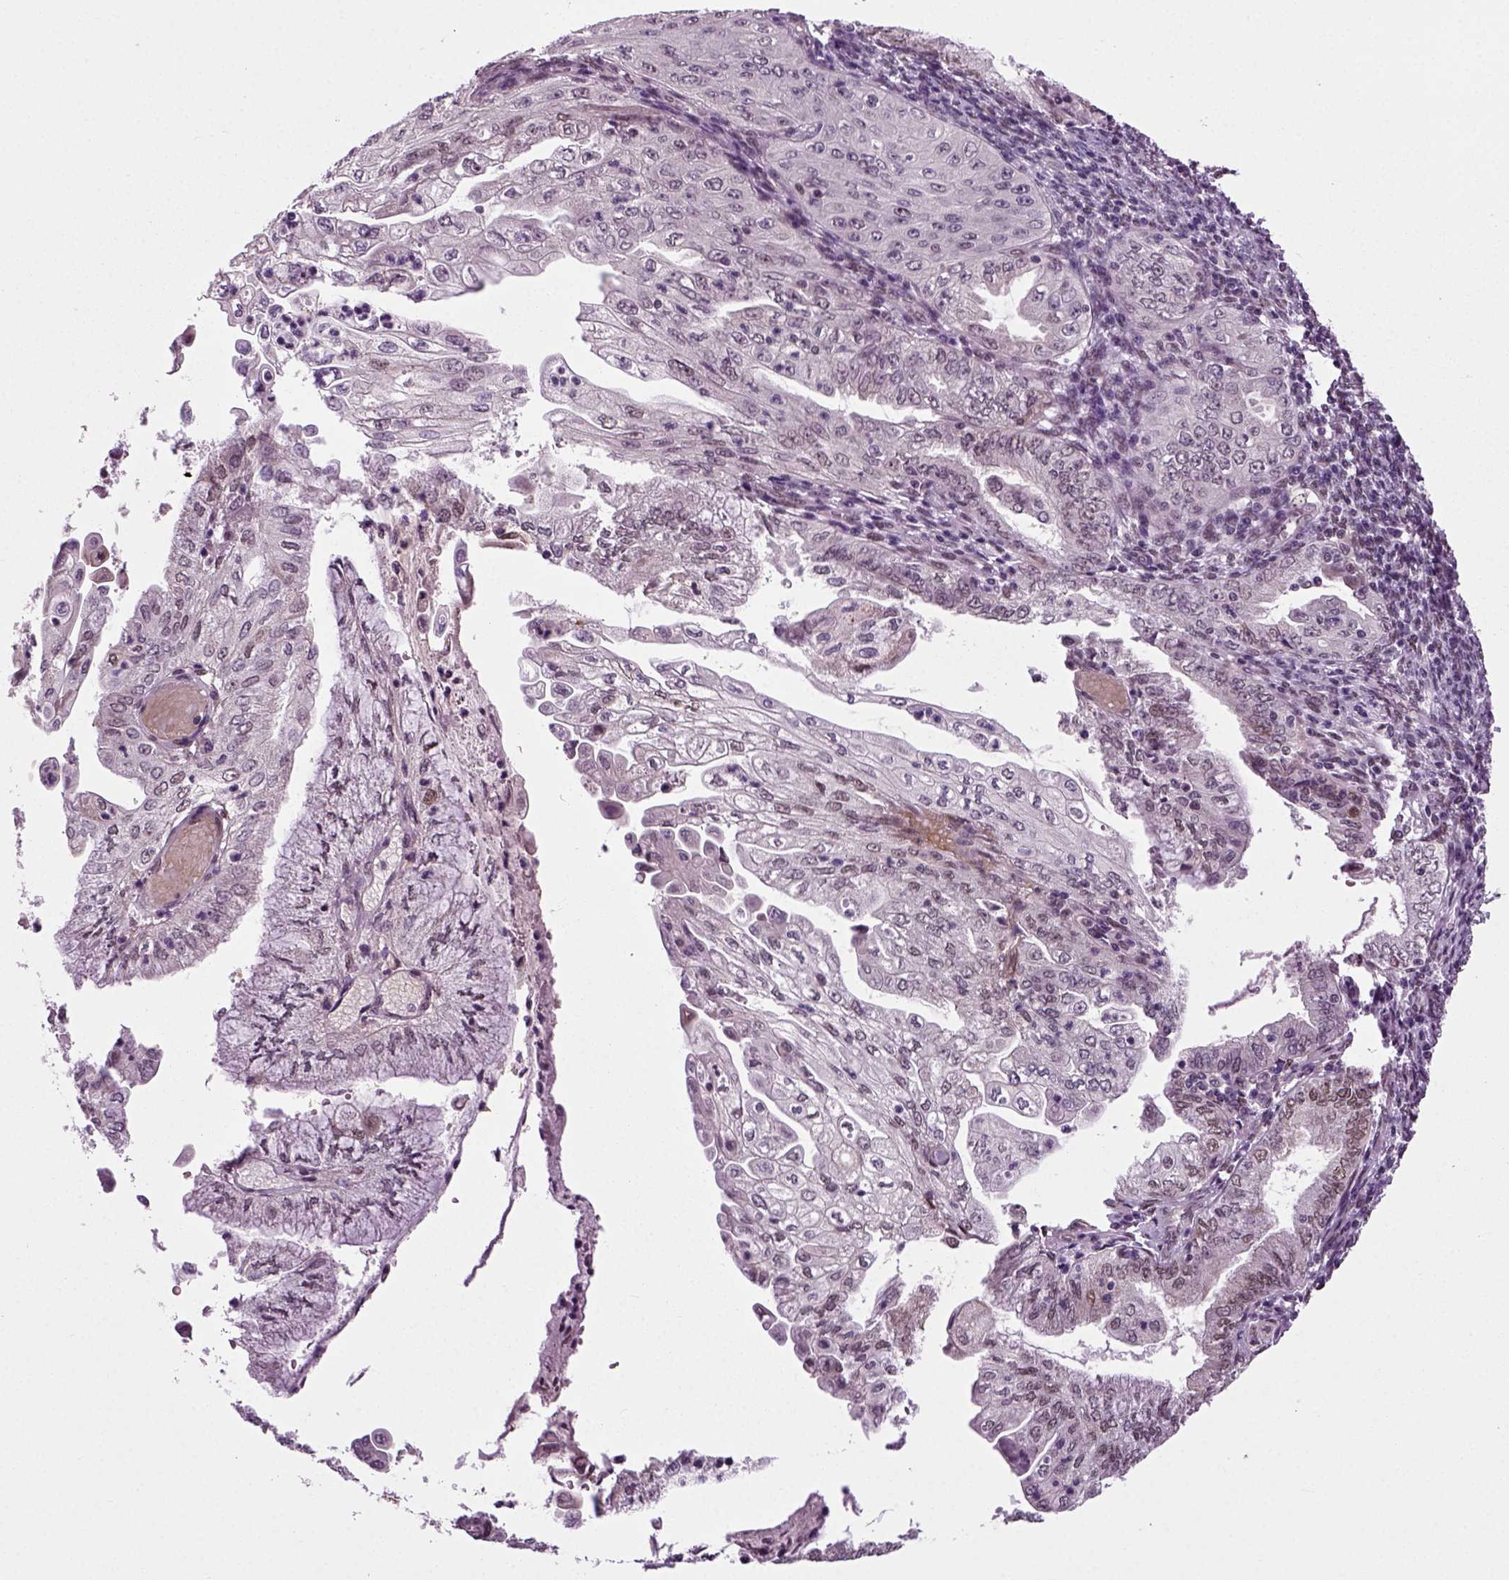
{"staining": {"intensity": "moderate", "quantity": "25%-75%", "location": "nuclear"}, "tissue": "endometrial cancer", "cell_type": "Tumor cells", "image_type": "cancer", "snomed": [{"axis": "morphology", "description": "Adenocarcinoma, NOS"}, {"axis": "topography", "description": "Endometrium"}], "caption": "This histopathology image shows immunohistochemistry staining of endometrial cancer (adenocarcinoma), with medium moderate nuclear positivity in approximately 25%-75% of tumor cells.", "gene": "RCOR3", "patient": {"sex": "female", "age": 55}}